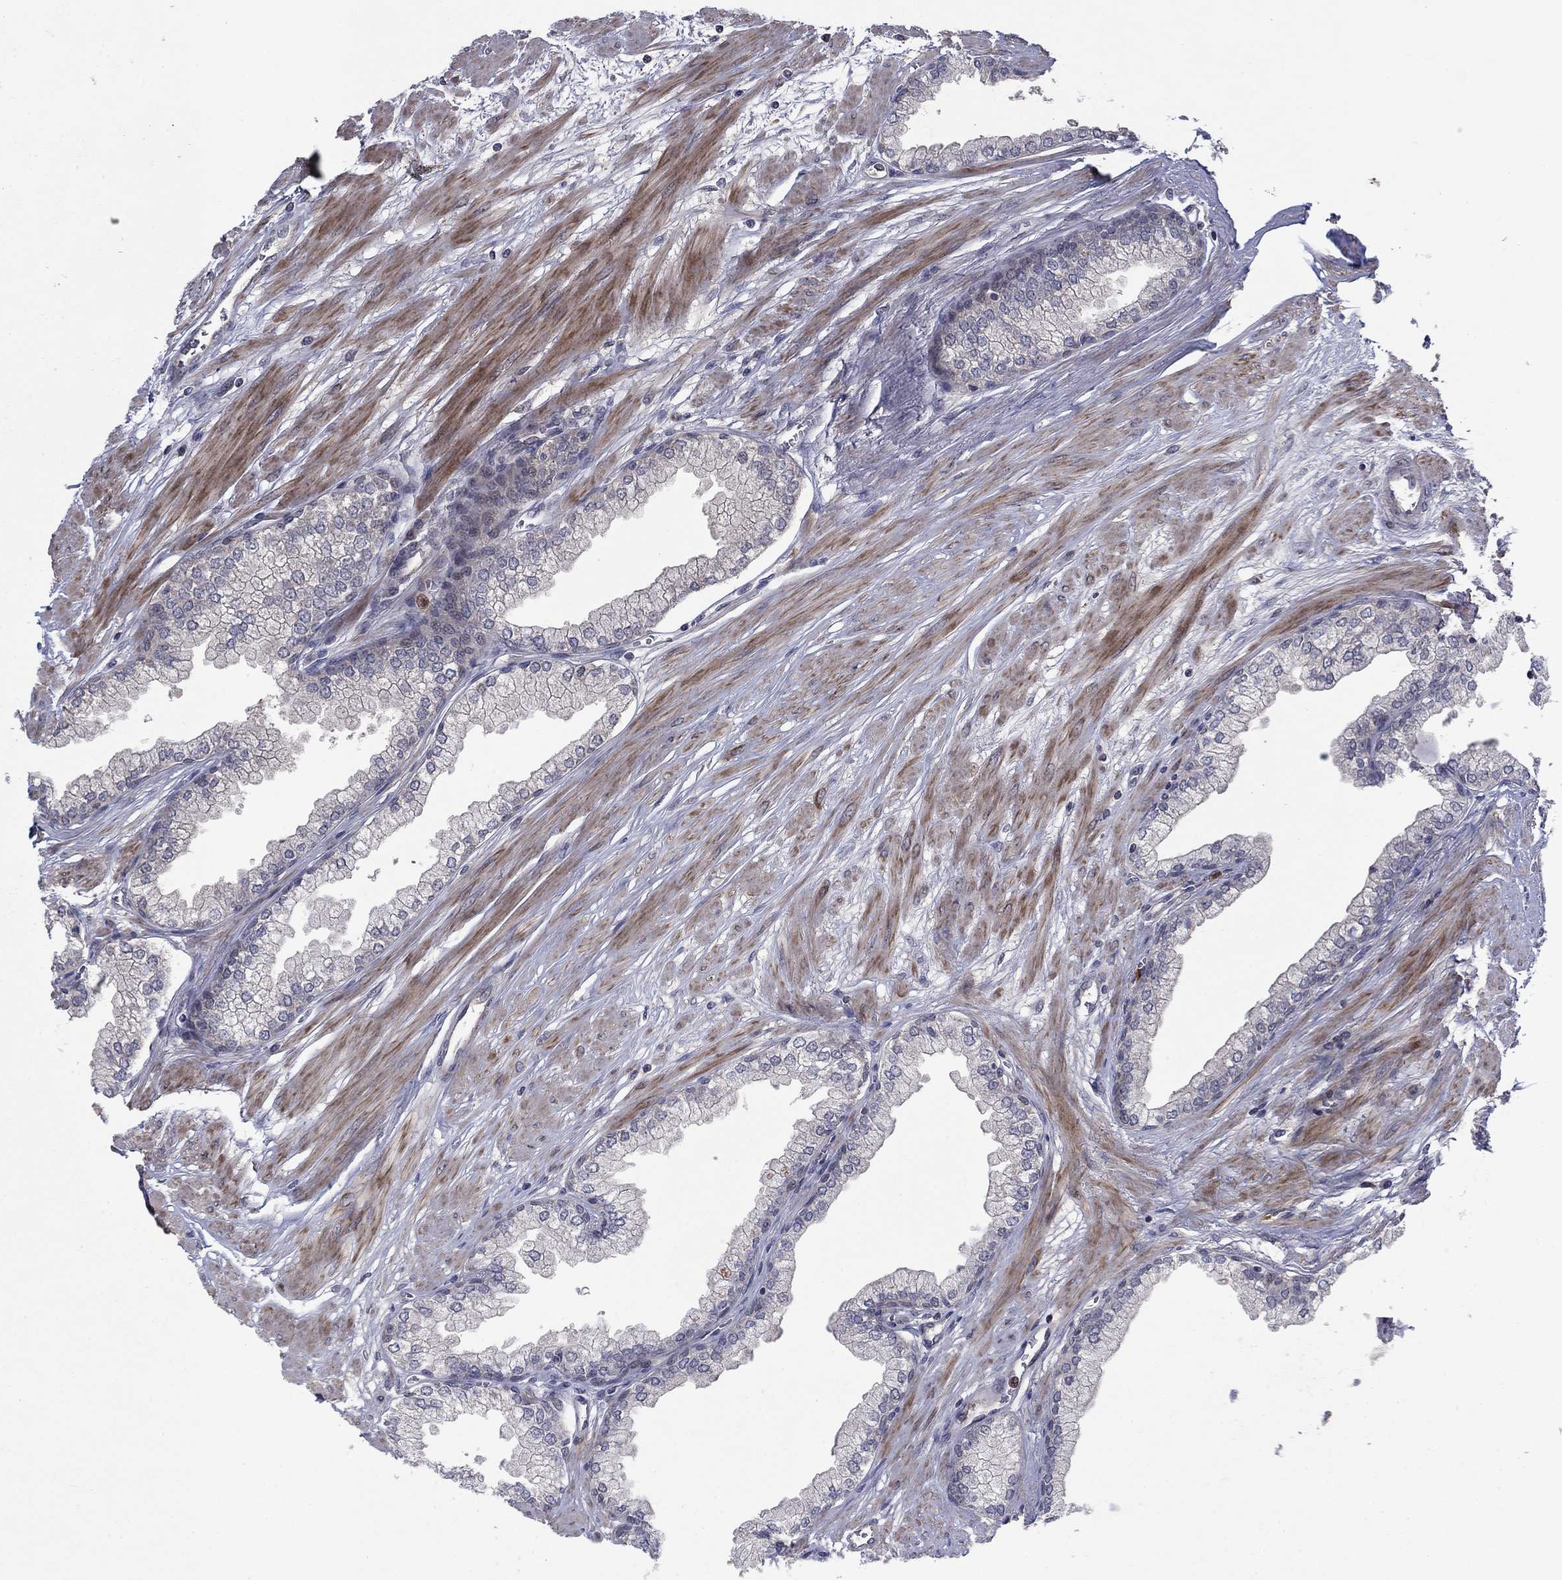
{"staining": {"intensity": "negative", "quantity": "none", "location": "none"}, "tissue": "prostate cancer", "cell_type": "Tumor cells", "image_type": "cancer", "snomed": [{"axis": "morphology", "description": "Adenocarcinoma, NOS"}, {"axis": "topography", "description": "Prostate and seminal vesicle, NOS"}, {"axis": "topography", "description": "Prostate"}], "caption": "This is an immunohistochemistry image of human prostate adenocarcinoma. There is no expression in tumor cells.", "gene": "MSRB1", "patient": {"sex": "male", "age": 69}}